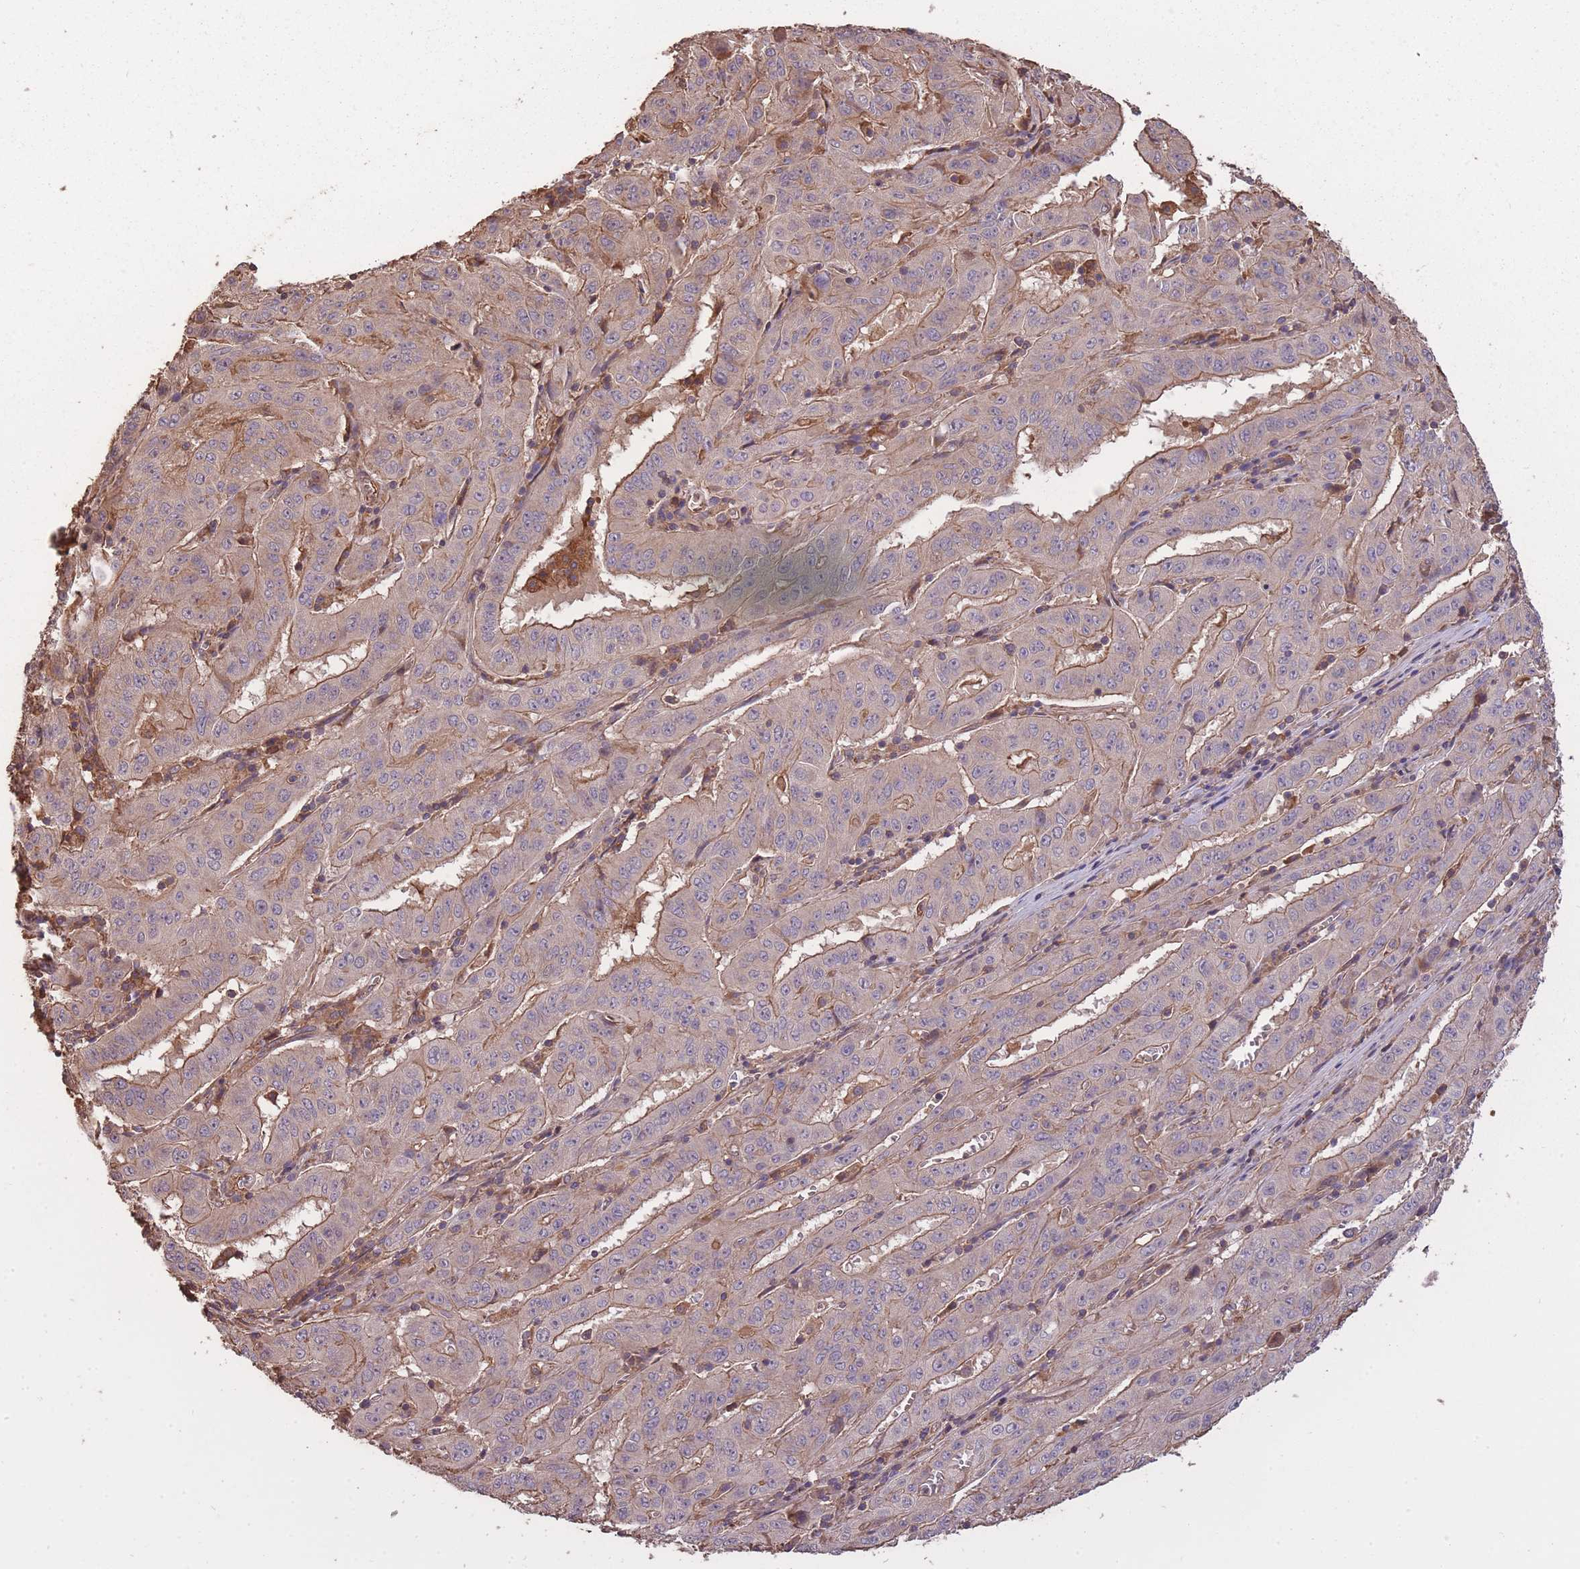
{"staining": {"intensity": "moderate", "quantity": "<25%", "location": "cytoplasmic/membranous"}, "tissue": "pancreatic cancer", "cell_type": "Tumor cells", "image_type": "cancer", "snomed": [{"axis": "morphology", "description": "Adenocarcinoma, NOS"}, {"axis": "topography", "description": "Pancreas"}], "caption": "Tumor cells show low levels of moderate cytoplasmic/membranous positivity in approximately <25% of cells in human pancreatic adenocarcinoma.", "gene": "ARMH3", "patient": {"sex": "male", "age": 63}}